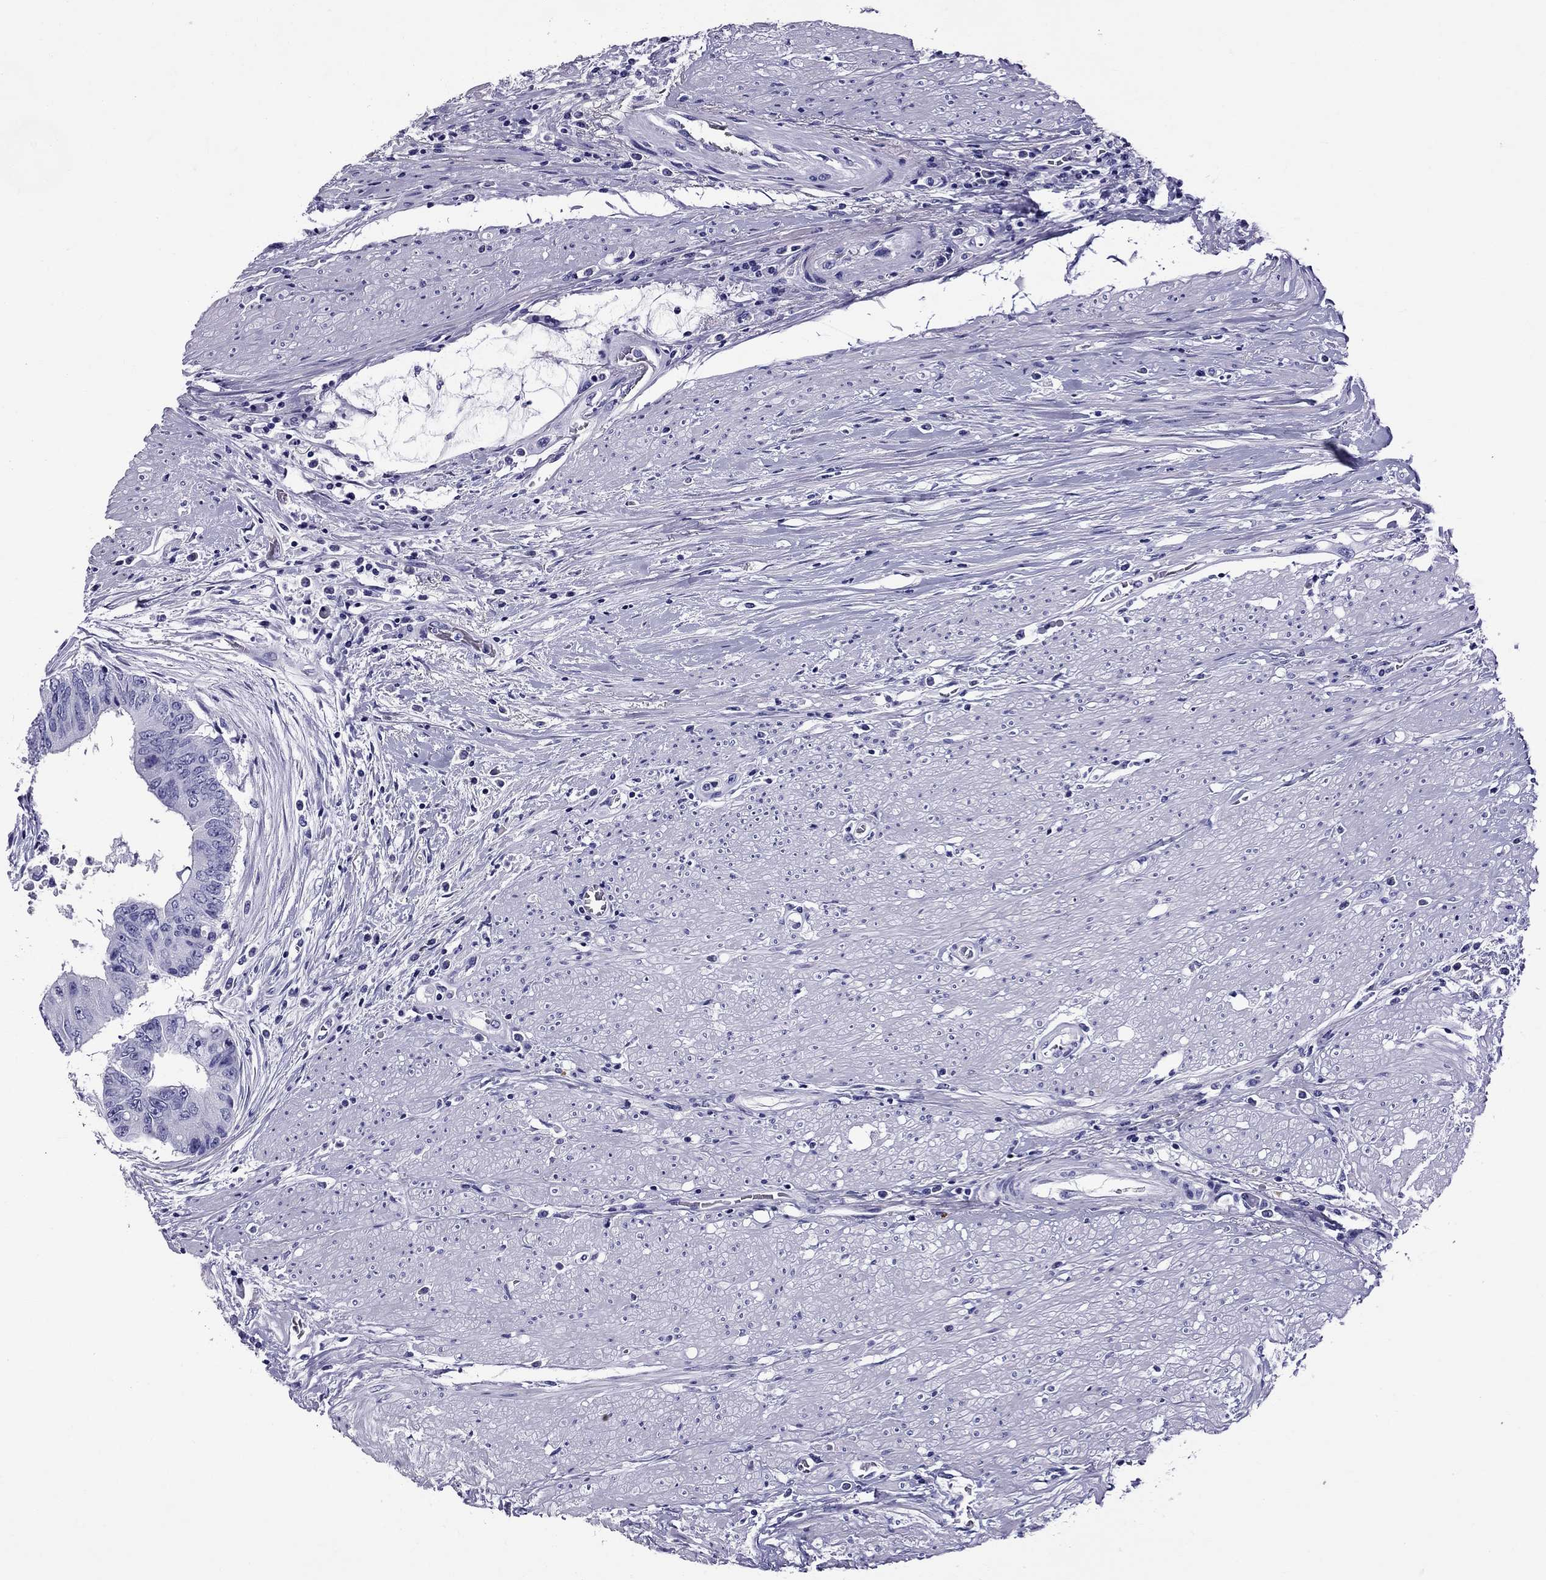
{"staining": {"intensity": "negative", "quantity": "none", "location": "none"}, "tissue": "colorectal cancer", "cell_type": "Tumor cells", "image_type": "cancer", "snomed": [{"axis": "morphology", "description": "Adenocarcinoma, NOS"}, {"axis": "topography", "description": "Rectum"}], "caption": "A photomicrograph of human adenocarcinoma (colorectal) is negative for staining in tumor cells.", "gene": "SCART1", "patient": {"sex": "male", "age": 59}}